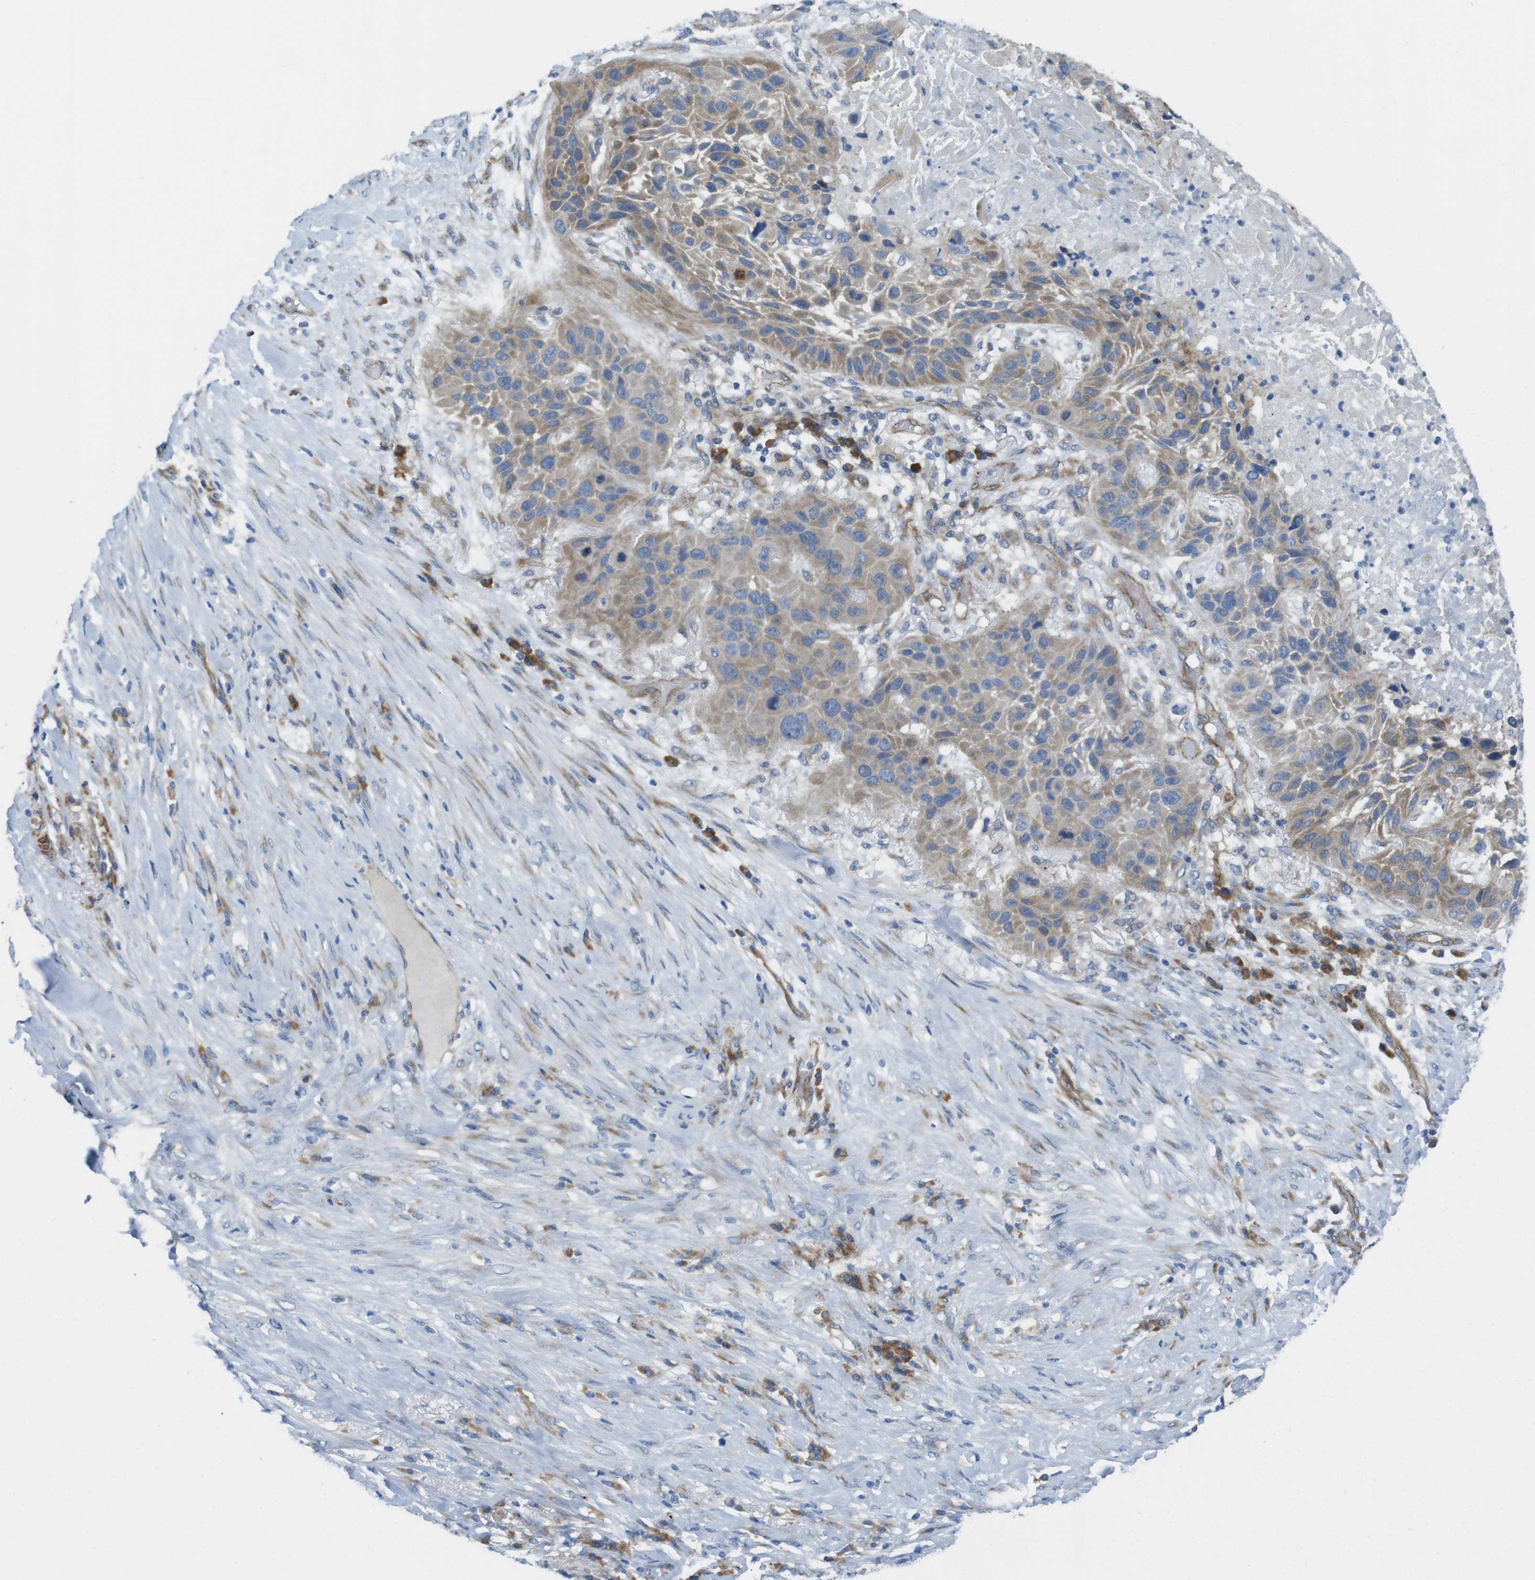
{"staining": {"intensity": "weak", "quantity": ">75%", "location": "cytoplasmic/membranous"}, "tissue": "lung cancer", "cell_type": "Tumor cells", "image_type": "cancer", "snomed": [{"axis": "morphology", "description": "Squamous cell carcinoma, NOS"}, {"axis": "topography", "description": "Lung"}], "caption": "A micrograph of human lung squamous cell carcinoma stained for a protein reveals weak cytoplasmic/membranous brown staining in tumor cells.", "gene": "TMEM234", "patient": {"sex": "male", "age": 57}}